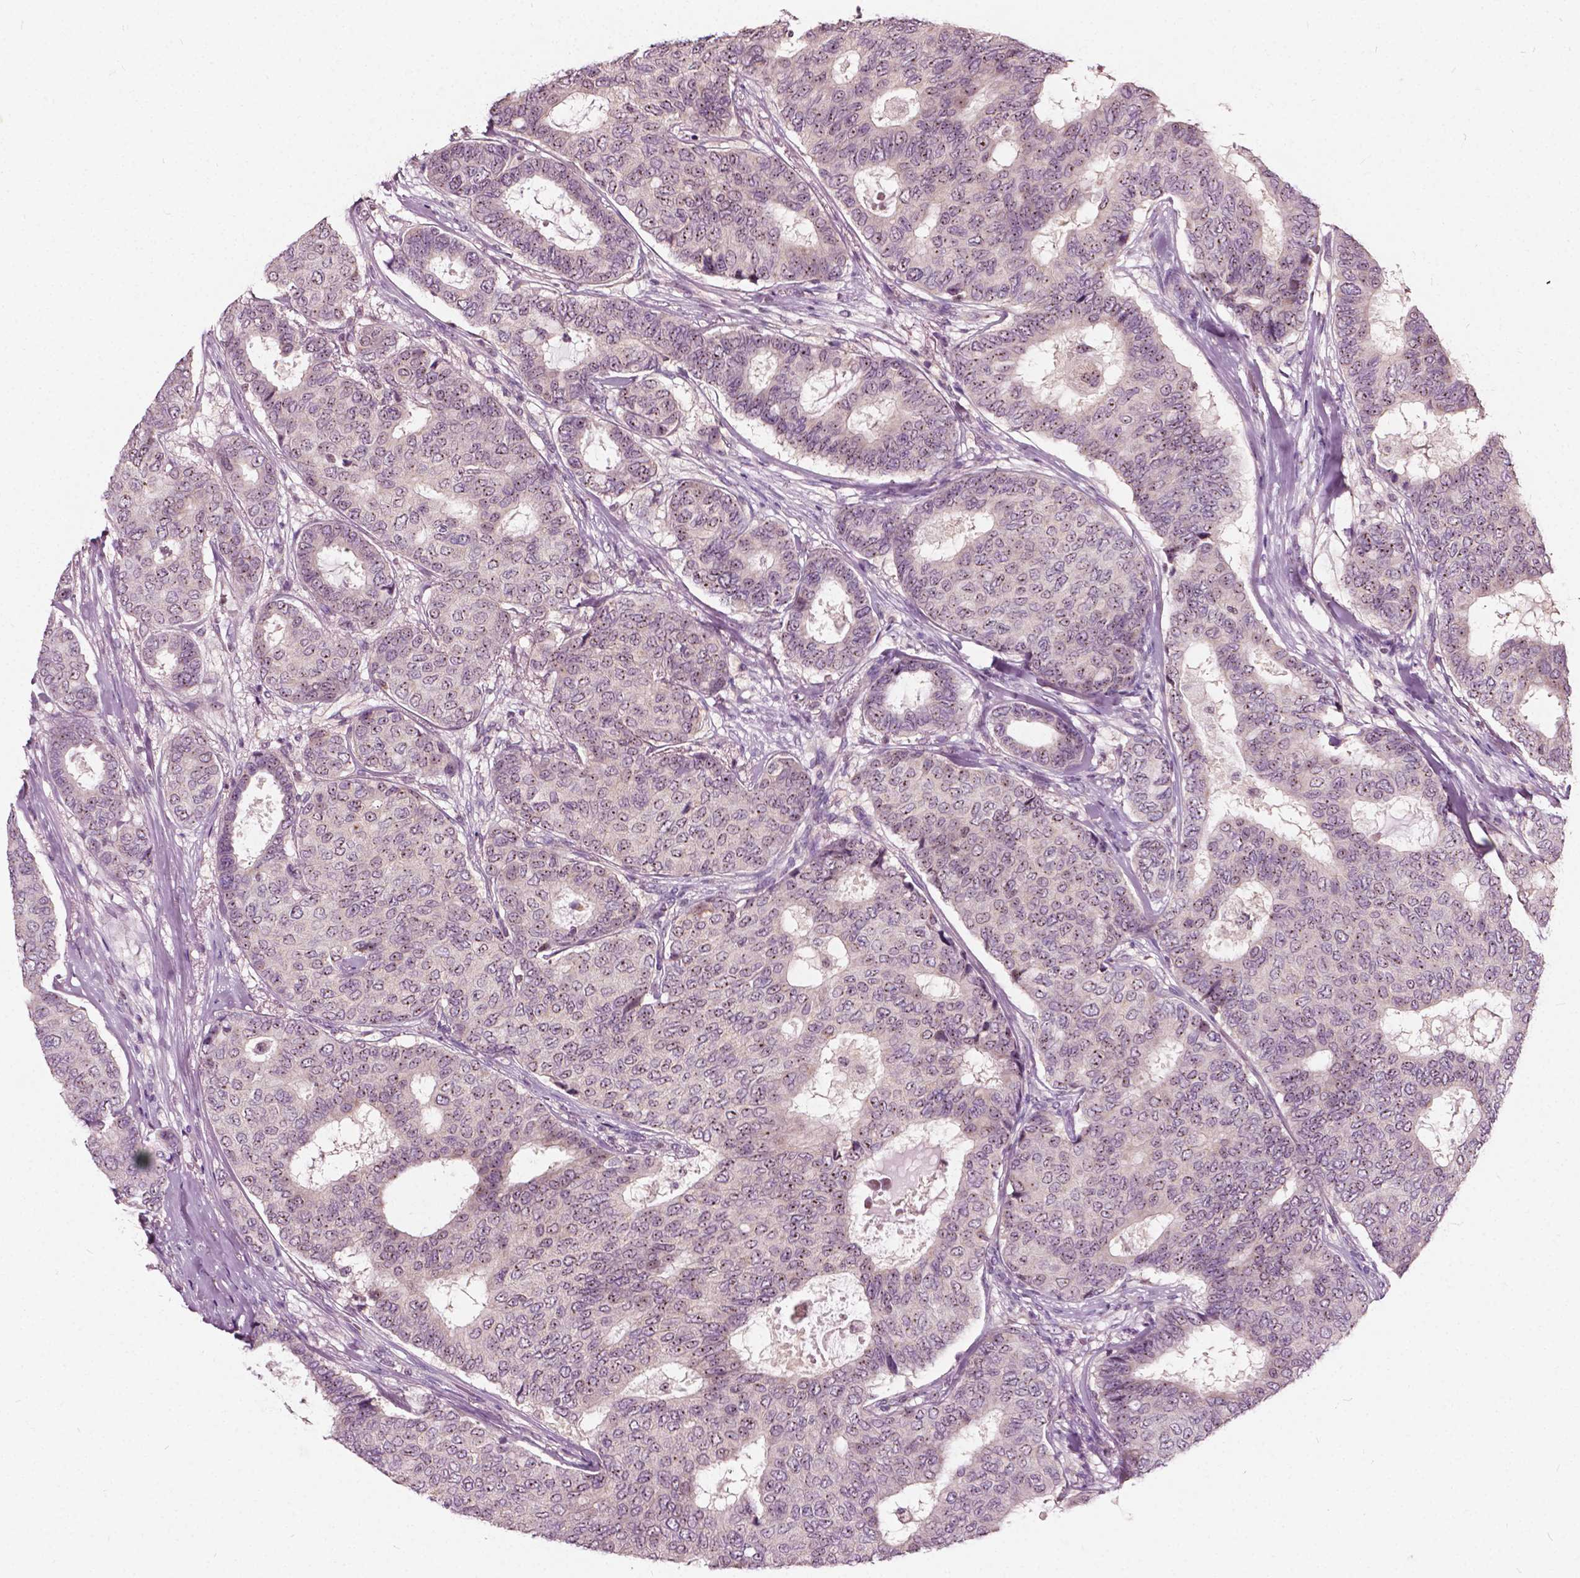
{"staining": {"intensity": "moderate", "quantity": "25%-75%", "location": "nuclear"}, "tissue": "breast cancer", "cell_type": "Tumor cells", "image_type": "cancer", "snomed": [{"axis": "morphology", "description": "Duct carcinoma"}, {"axis": "topography", "description": "Breast"}], "caption": "This histopathology image demonstrates IHC staining of human breast invasive ductal carcinoma, with medium moderate nuclear positivity in approximately 25%-75% of tumor cells.", "gene": "ODF3L2", "patient": {"sex": "female", "age": 75}}